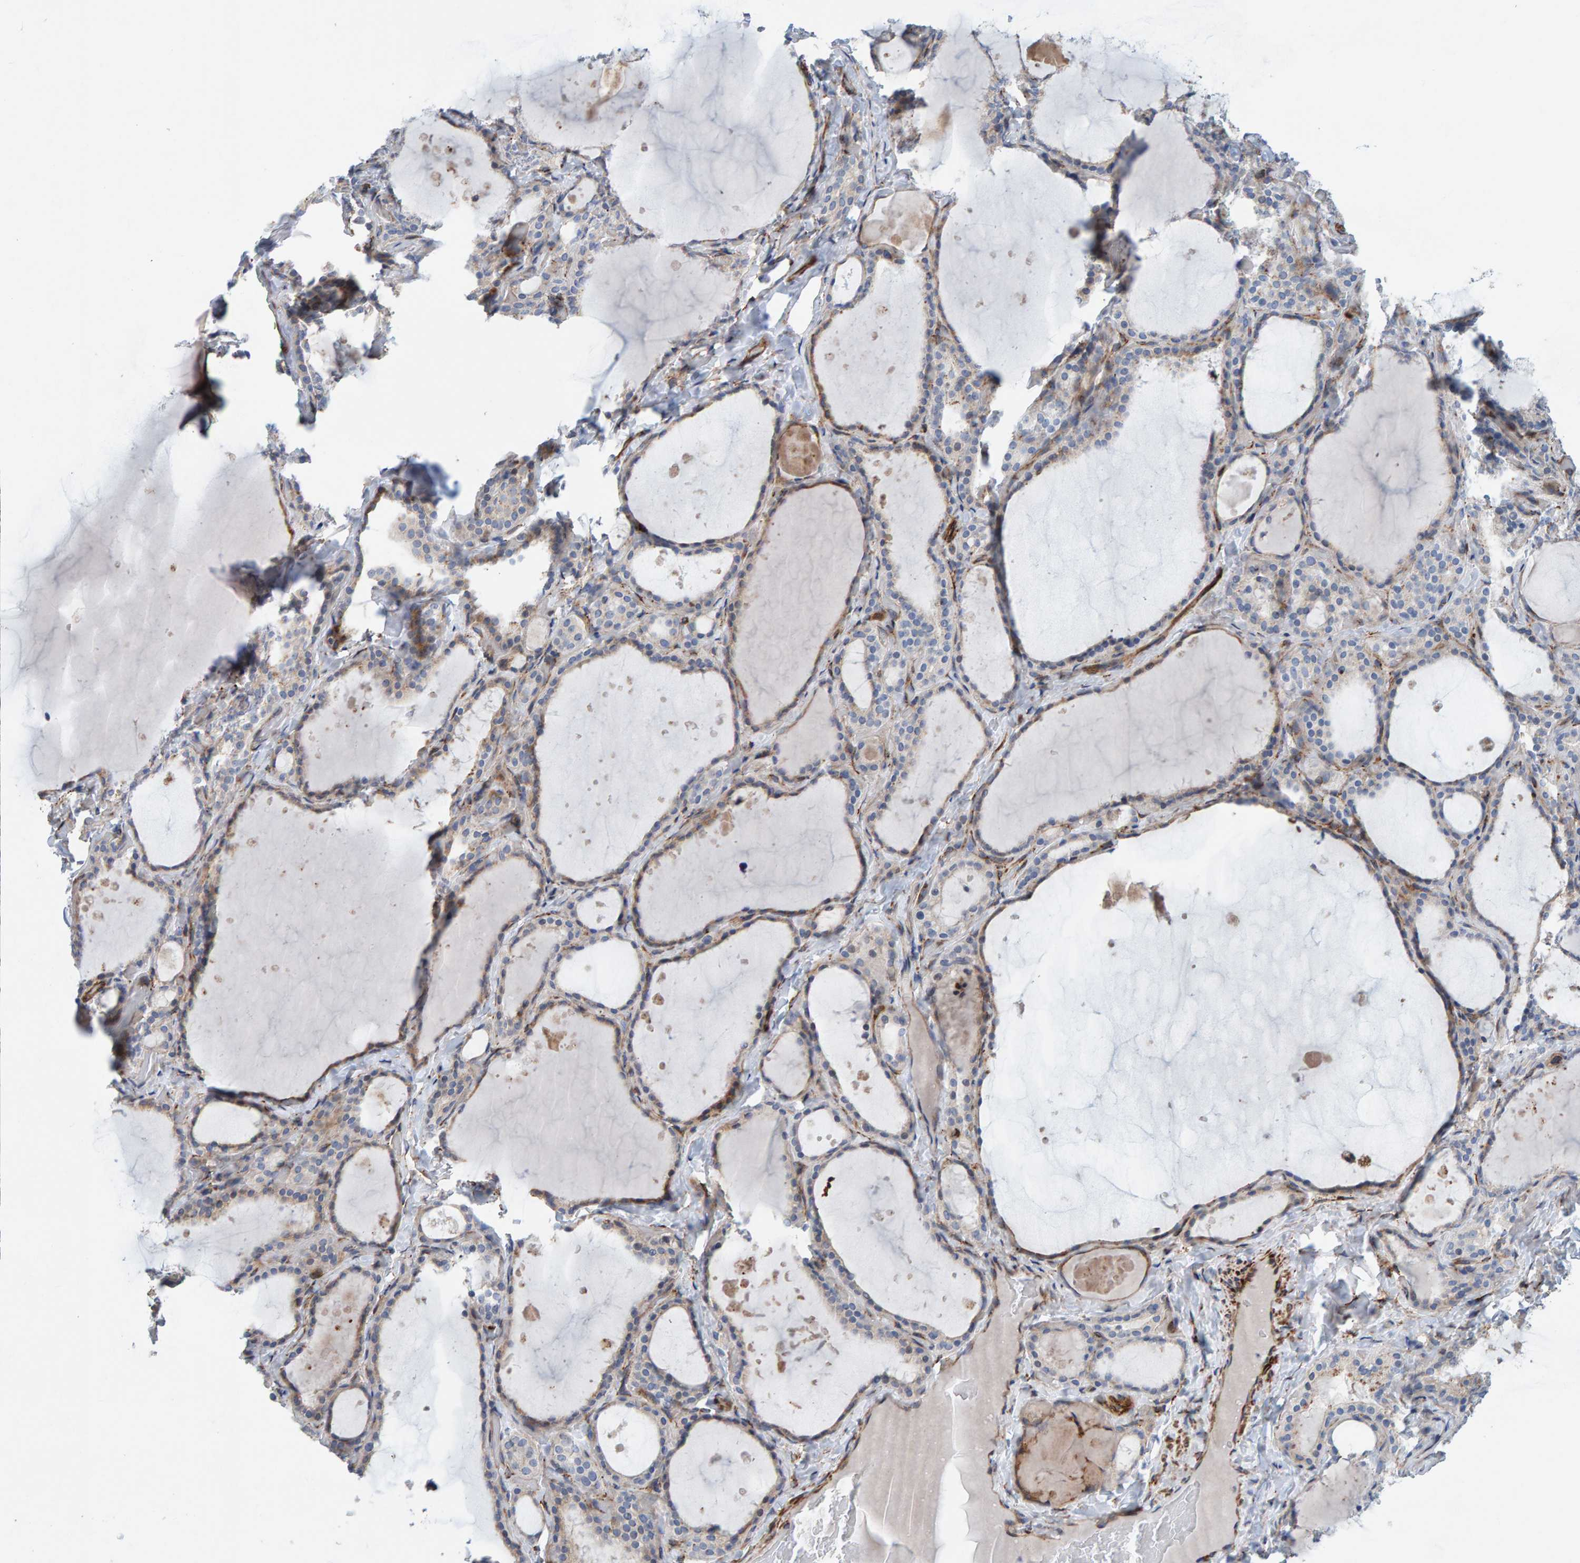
{"staining": {"intensity": "moderate", "quantity": "<25%", "location": "cytoplasmic/membranous"}, "tissue": "thyroid gland", "cell_type": "Glandular cells", "image_type": "normal", "snomed": [{"axis": "morphology", "description": "Normal tissue, NOS"}, {"axis": "topography", "description": "Thyroid gland"}], "caption": "Thyroid gland stained with DAB IHC reveals low levels of moderate cytoplasmic/membranous staining in about <25% of glandular cells.", "gene": "MMP16", "patient": {"sex": "female", "age": 44}}